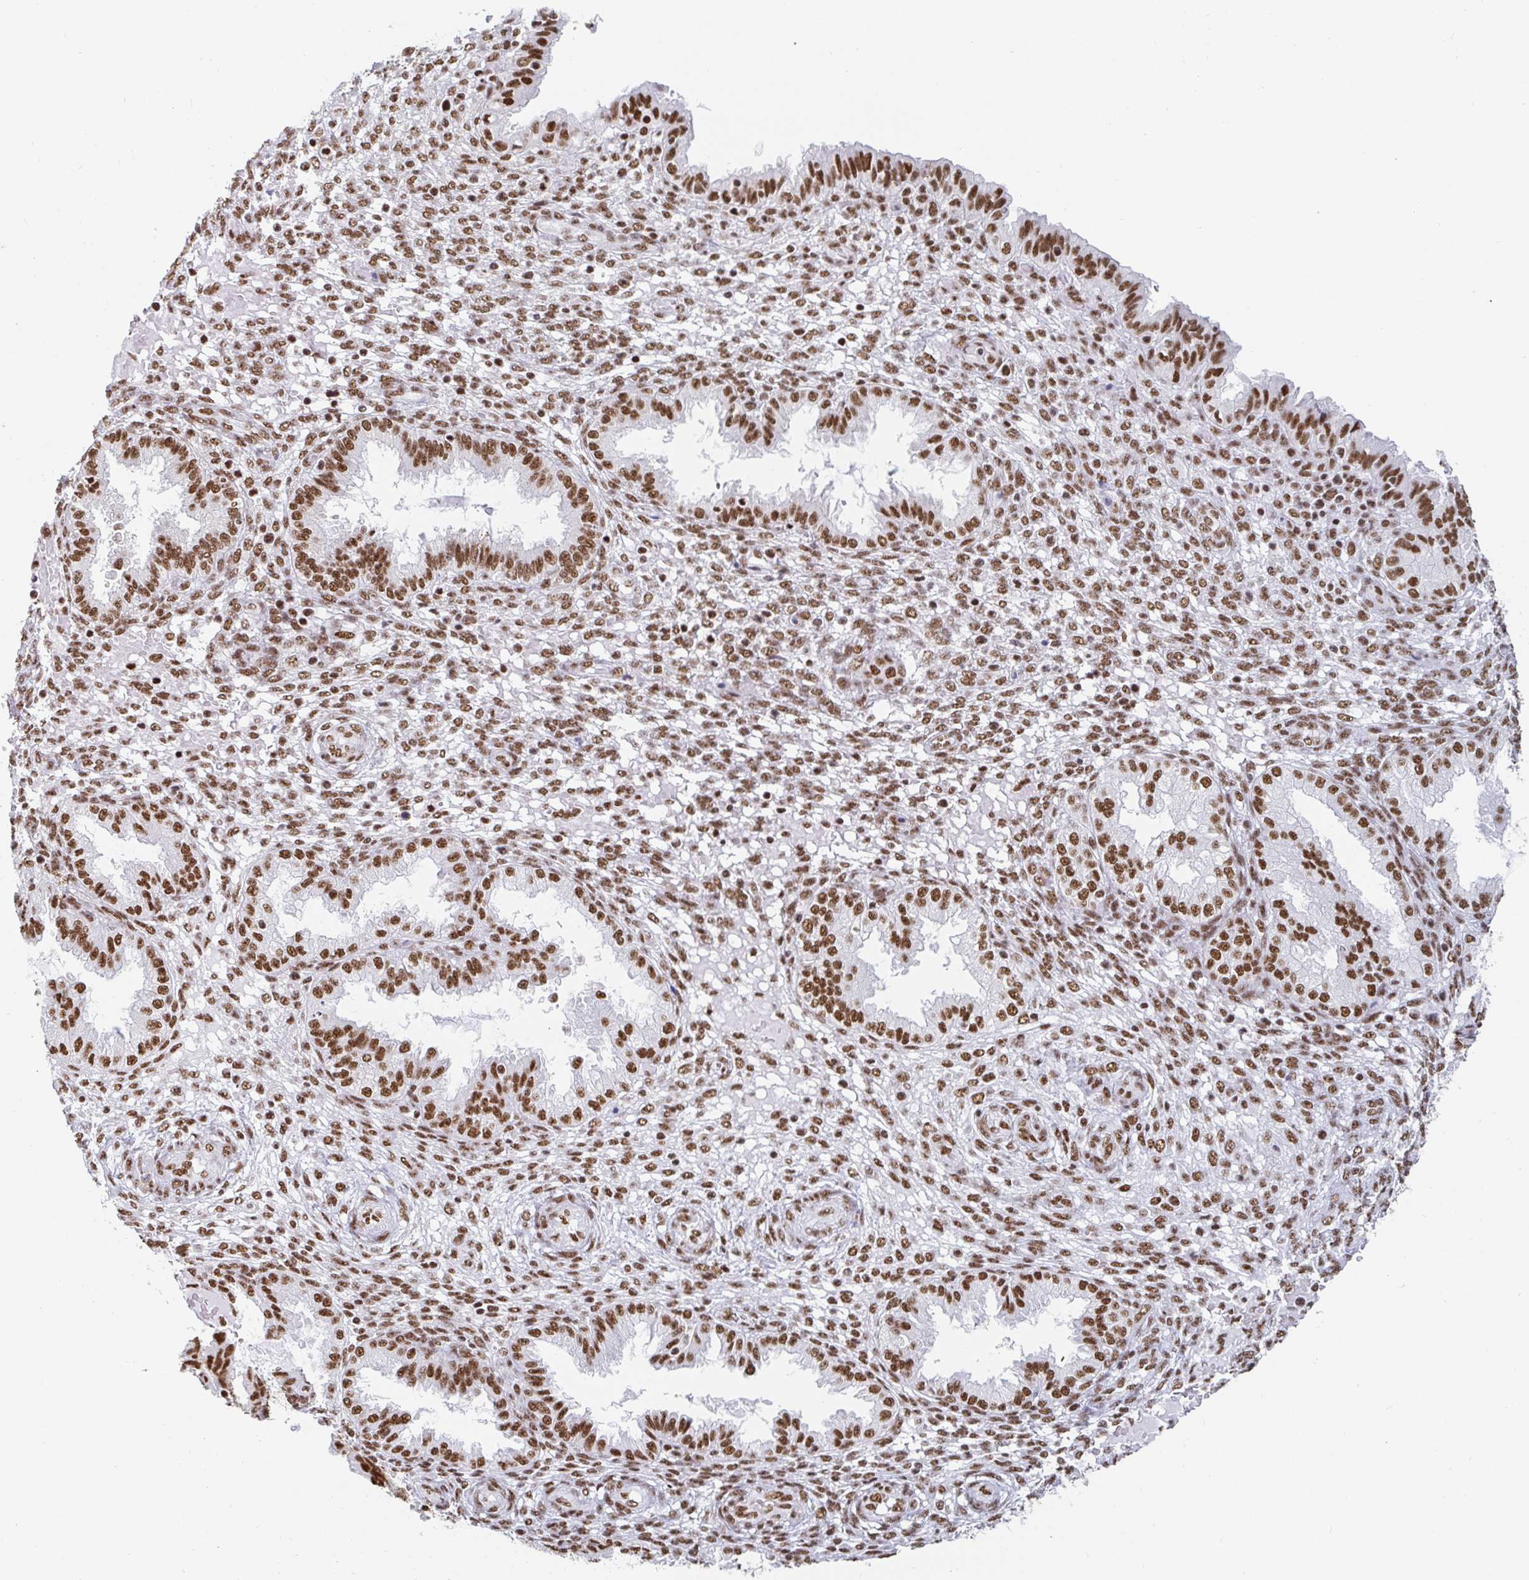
{"staining": {"intensity": "strong", "quantity": "25%-75%", "location": "nuclear"}, "tissue": "endometrium", "cell_type": "Cells in endometrial stroma", "image_type": "normal", "snomed": [{"axis": "morphology", "description": "Normal tissue, NOS"}, {"axis": "topography", "description": "Endometrium"}], "caption": "Protein staining of benign endometrium shows strong nuclear staining in approximately 25%-75% of cells in endometrial stroma. (brown staining indicates protein expression, while blue staining denotes nuclei).", "gene": "EWSR1", "patient": {"sex": "female", "age": 33}}